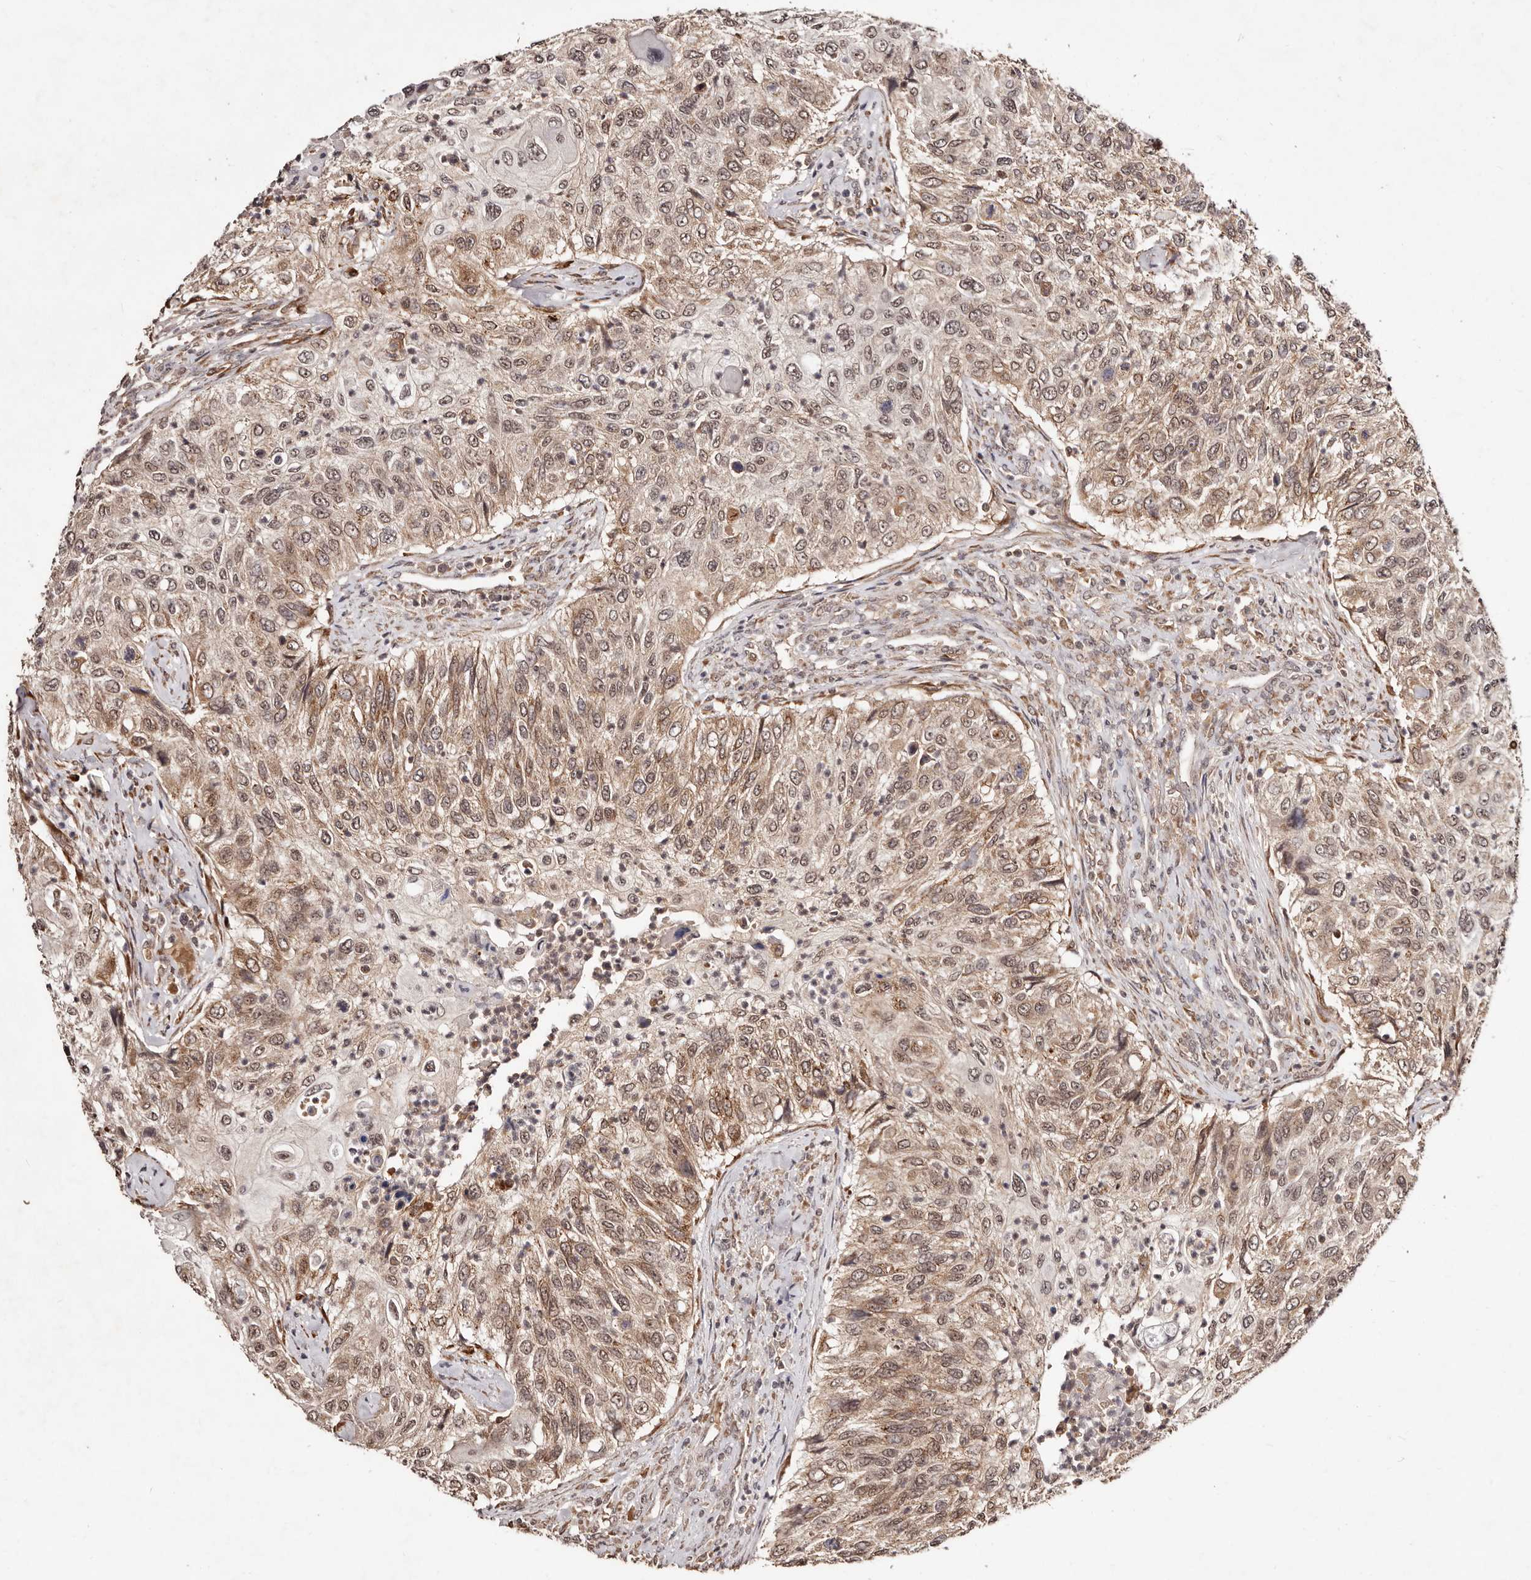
{"staining": {"intensity": "moderate", "quantity": ">75%", "location": "cytoplasmic/membranous,nuclear"}, "tissue": "urothelial cancer", "cell_type": "Tumor cells", "image_type": "cancer", "snomed": [{"axis": "morphology", "description": "Urothelial carcinoma, High grade"}, {"axis": "topography", "description": "Urinary bladder"}], "caption": "Immunohistochemistry (DAB) staining of human high-grade urothelial carcinoma reveals moderate cytoplasmic/membranous and nuclear protein staining in approximately >75% of tumor cells. (IHC, brightfield microscopy, high magnification).", "gene": "BICRAL", "patient": {"sex": "female", "age": 60}}